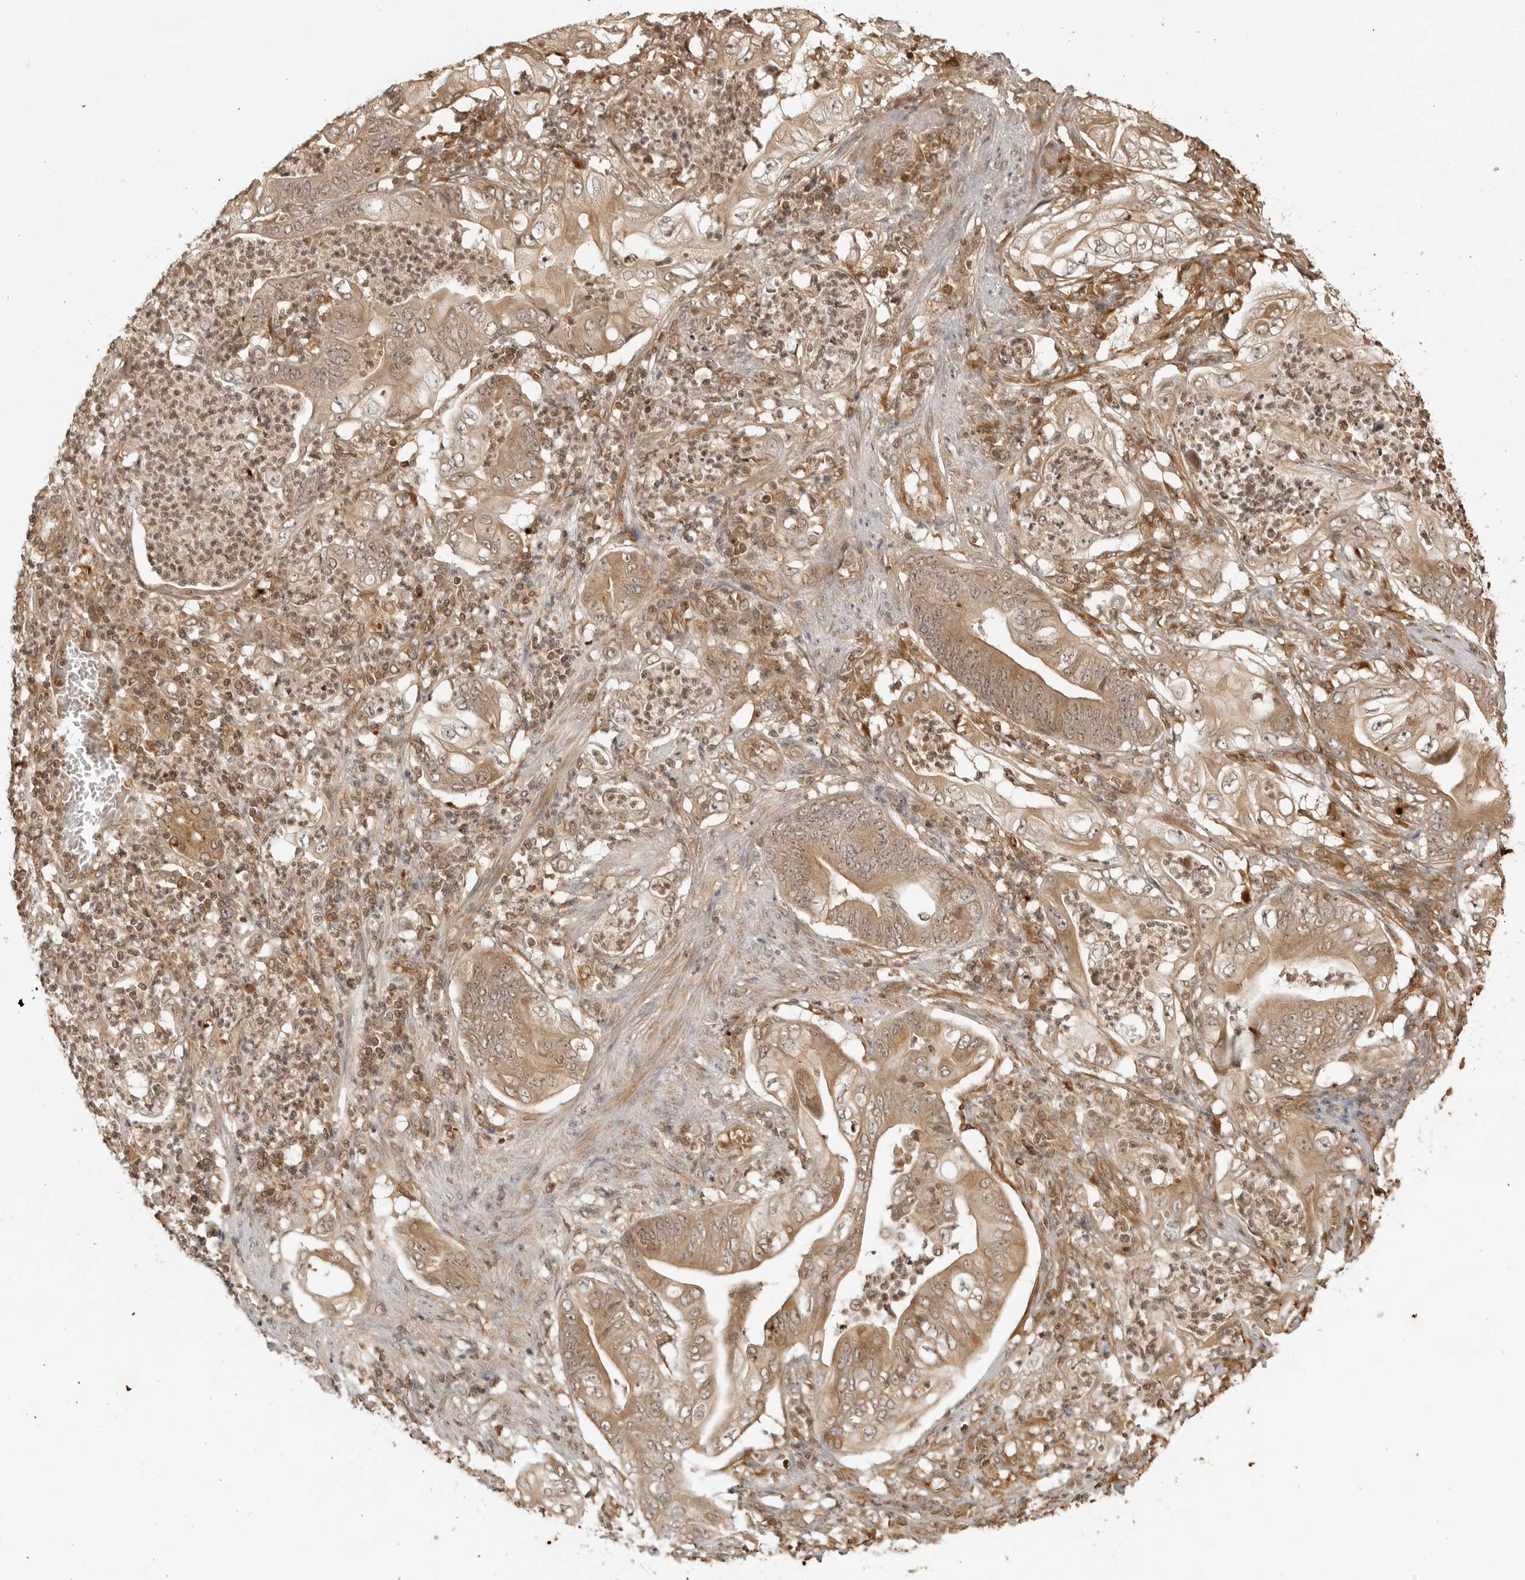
{"staining": {"intensity": "moderate", "quantity": ">75%", "location": "cytoplasmic/membranous"}, "tissue": "stomach cancer", "cell_type": "Tumor cells", "image_type": "cancer", "snomed": [{"axis": "morphology", "description": "Adenocarcinoma, NOS"}, {"axis": "topography", "description": "Stomach"}], "caption": "Stomach cancer was stained to show a protein in brown. There is medium levels of moderate cytoplasmic/membranous staining in approximately >75% of tumor cells.", "gene": "IKBKE", "patient": {"sex": "female", "age": 73}}